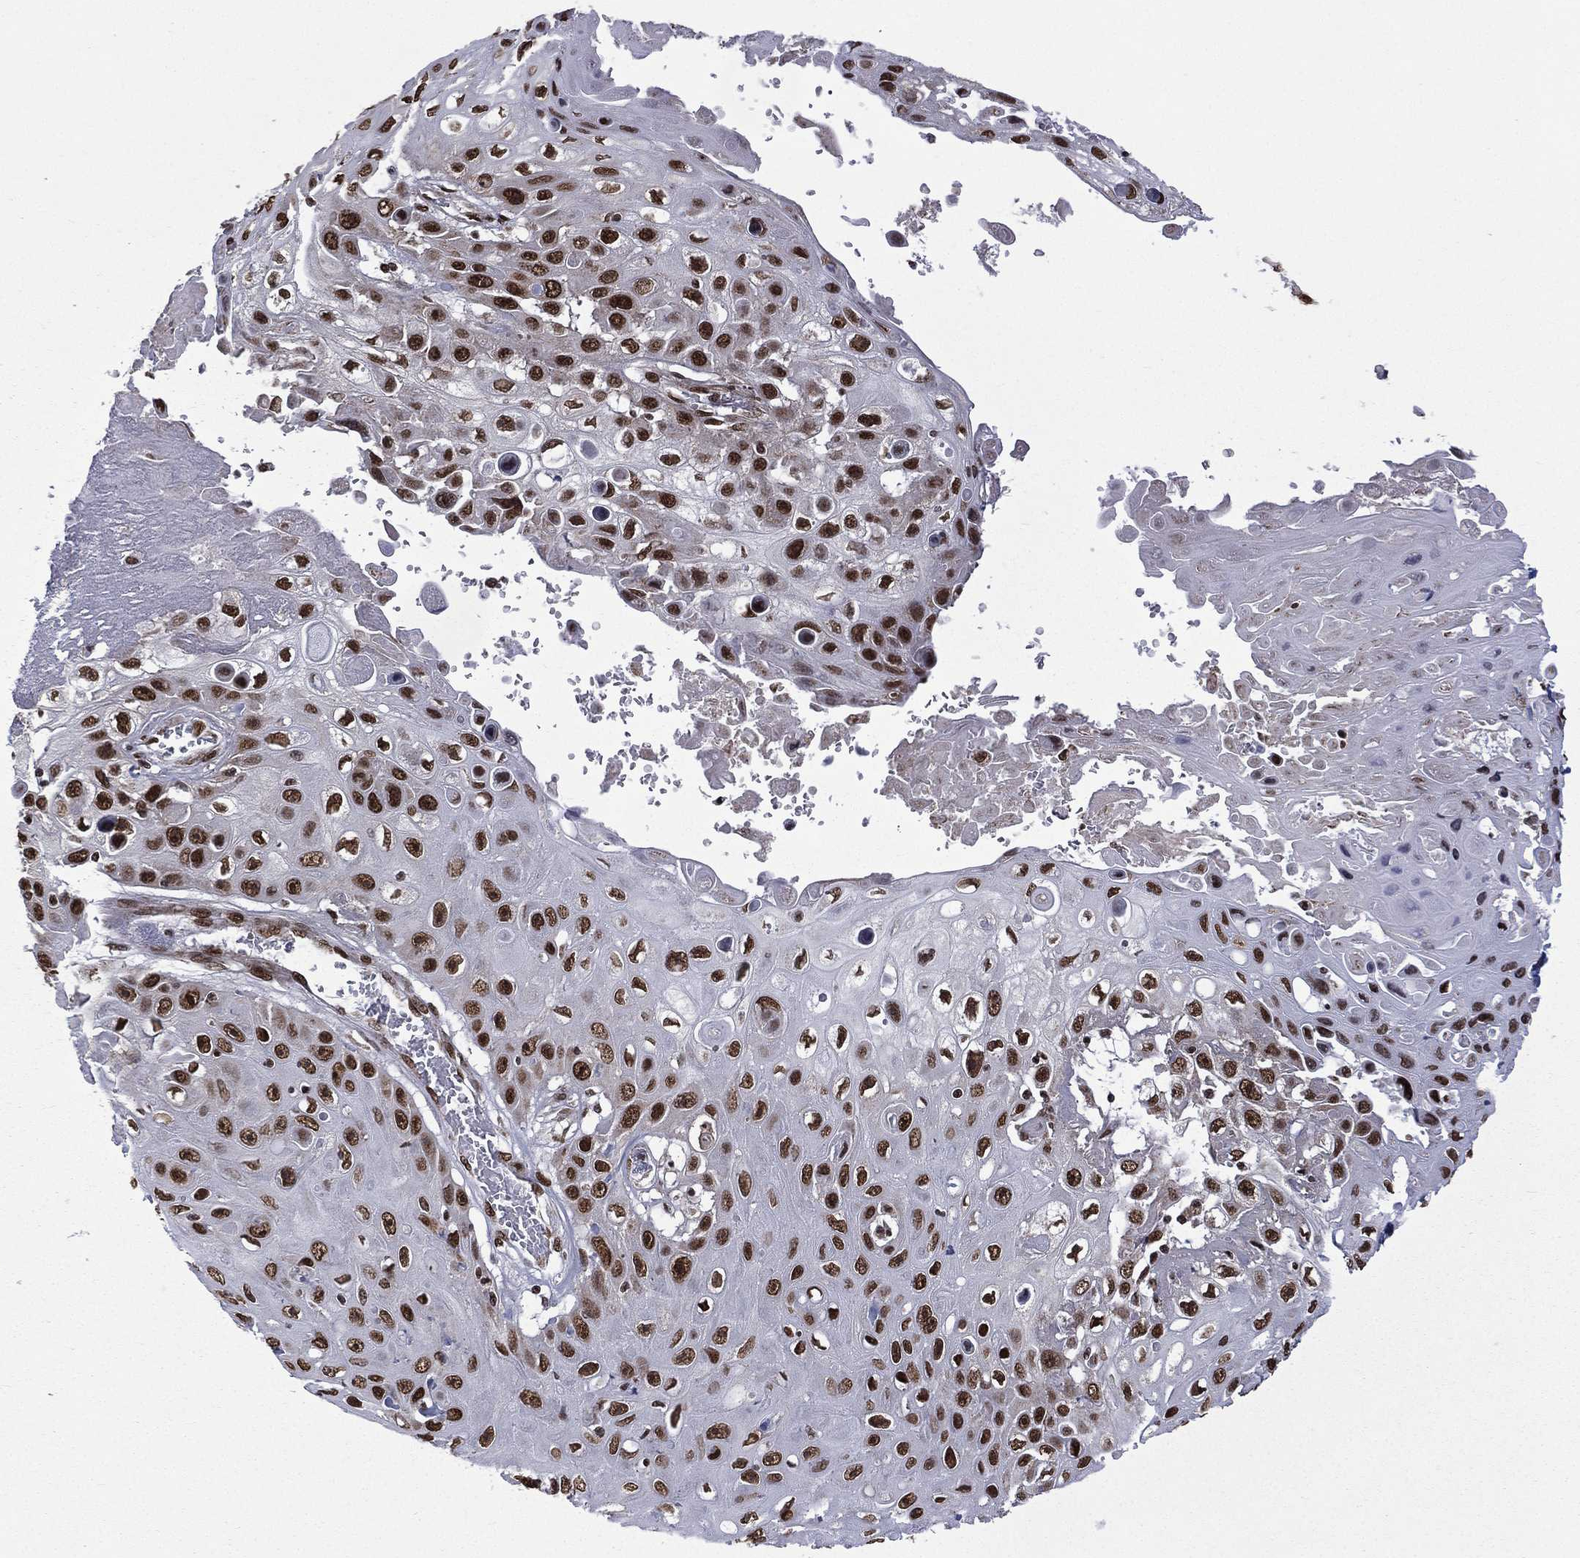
{"staining": {"intensity": "strong", "quantity": ">75%", "location": "nuclear"}, "tissue": "skin cancer", "cell_type": "Tumor cells", "image_type": "cancer", "snomed": [{"axis": "morphology", "description": "Squamous cell carcinoma, NOS"}, {"axis": "topography", "description": "Skin"}], "caption": "Tumor cells exhibit high levels of strong nuclear staining in approximately >75% of cells in human squamous cell carcinoma (skin). (DAB IHC, brown staining for protein, blue staining for nuclei).", "gene": "C5orf24", "patient": {"sex": "male", "age": 82}}